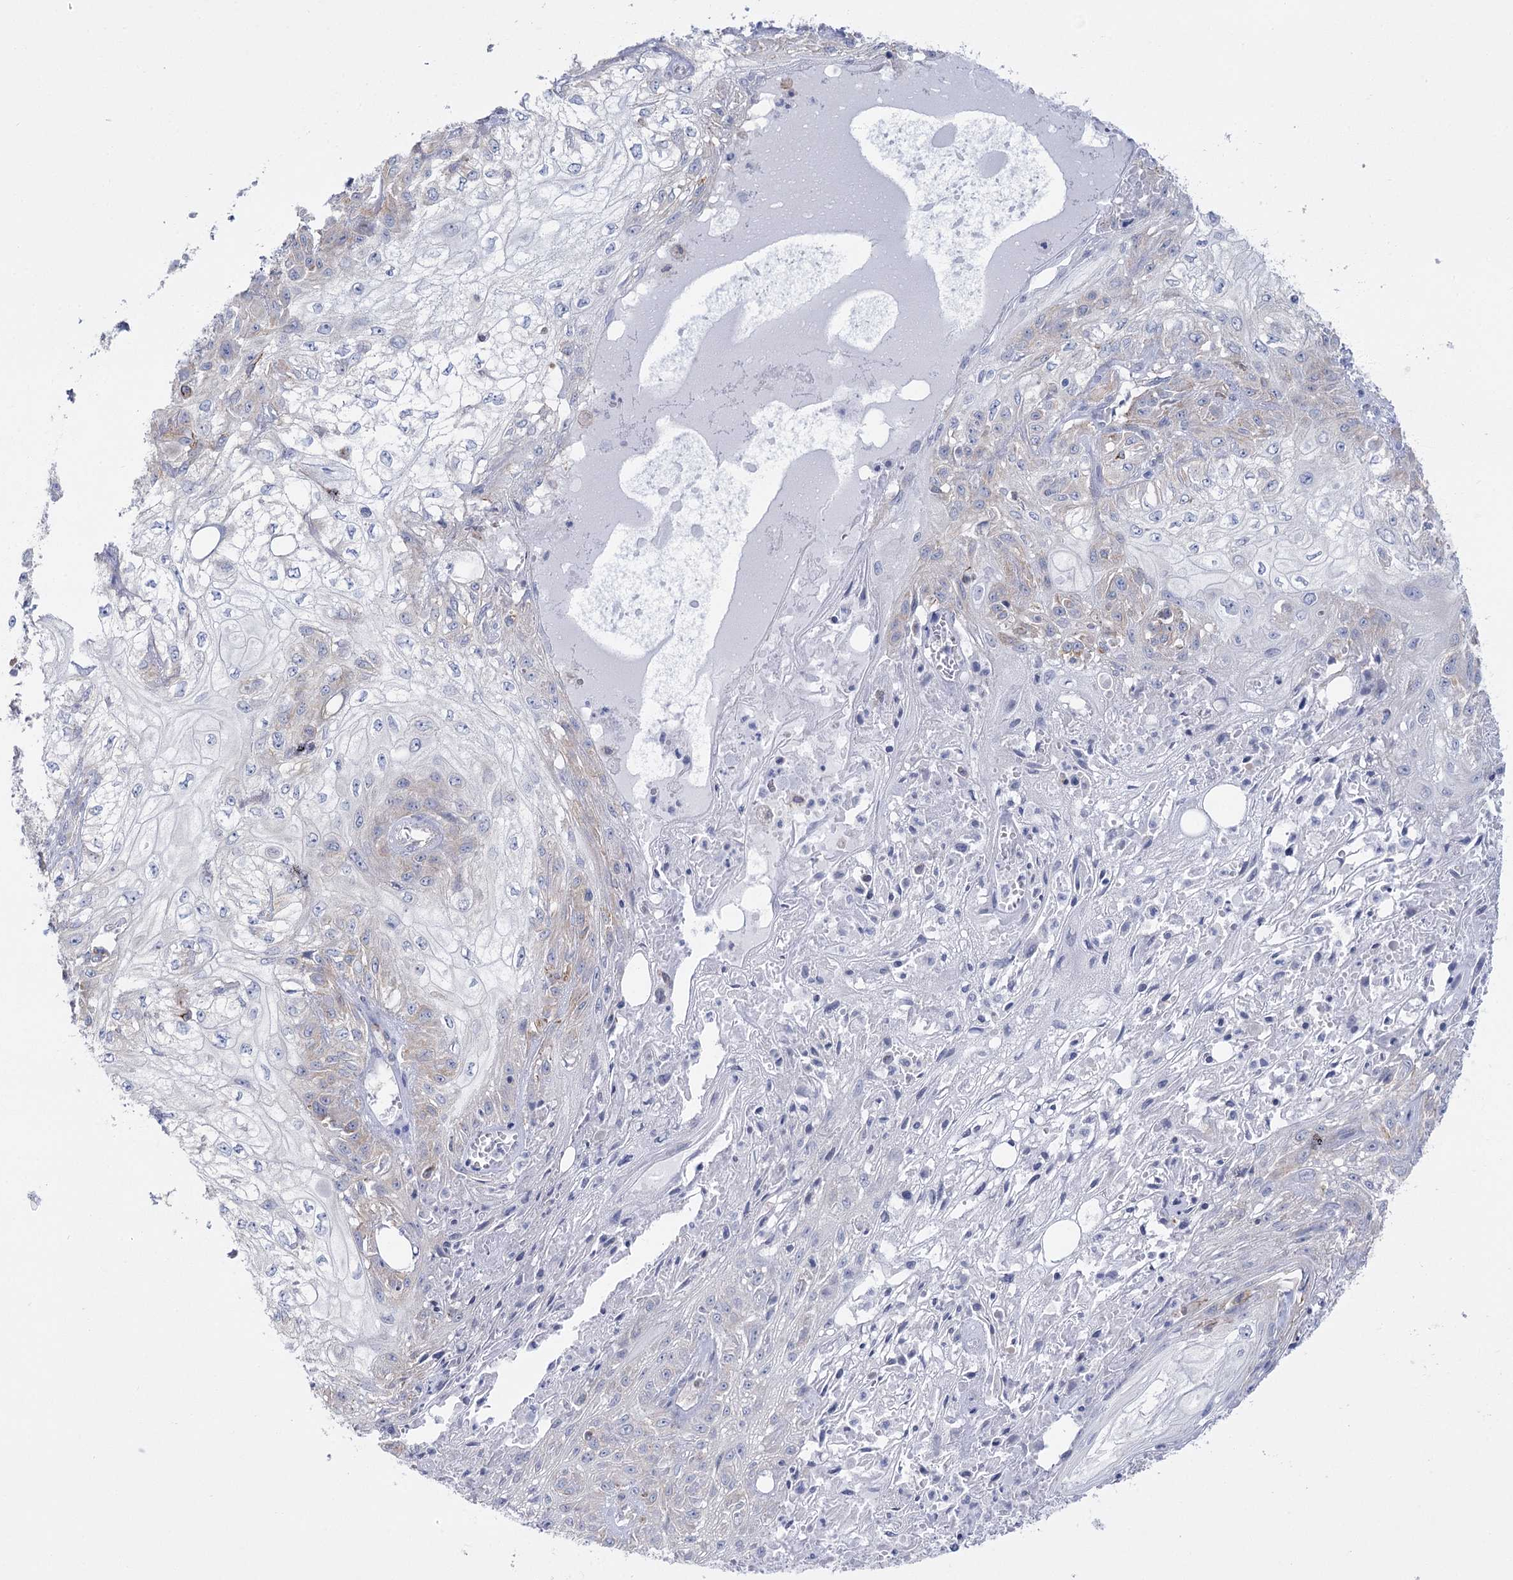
{"staining": {"intensity": "negative", "quantity": "none", "location": "none"}, "tissue": "skin cancer", "cell_type": "Tumor cells", "image_type": "cancer", "snomed": [{"axis": "morphology", "description": "Squamous cell carcinoma, NOS"}, {"axis": "morphology", "description": "Squamous cell carcinoma, metastatic, NOS"}, {"axis": "topography", "description": "Skin"}, {"axis": "topography", "description": "Lymph node"}], "caption": "Tumor cells show no significant staining in skin metastatic squamous cell carcinoma.", "gene": "CCDC88A", "patient": {"sex": "male", "age": 75}}